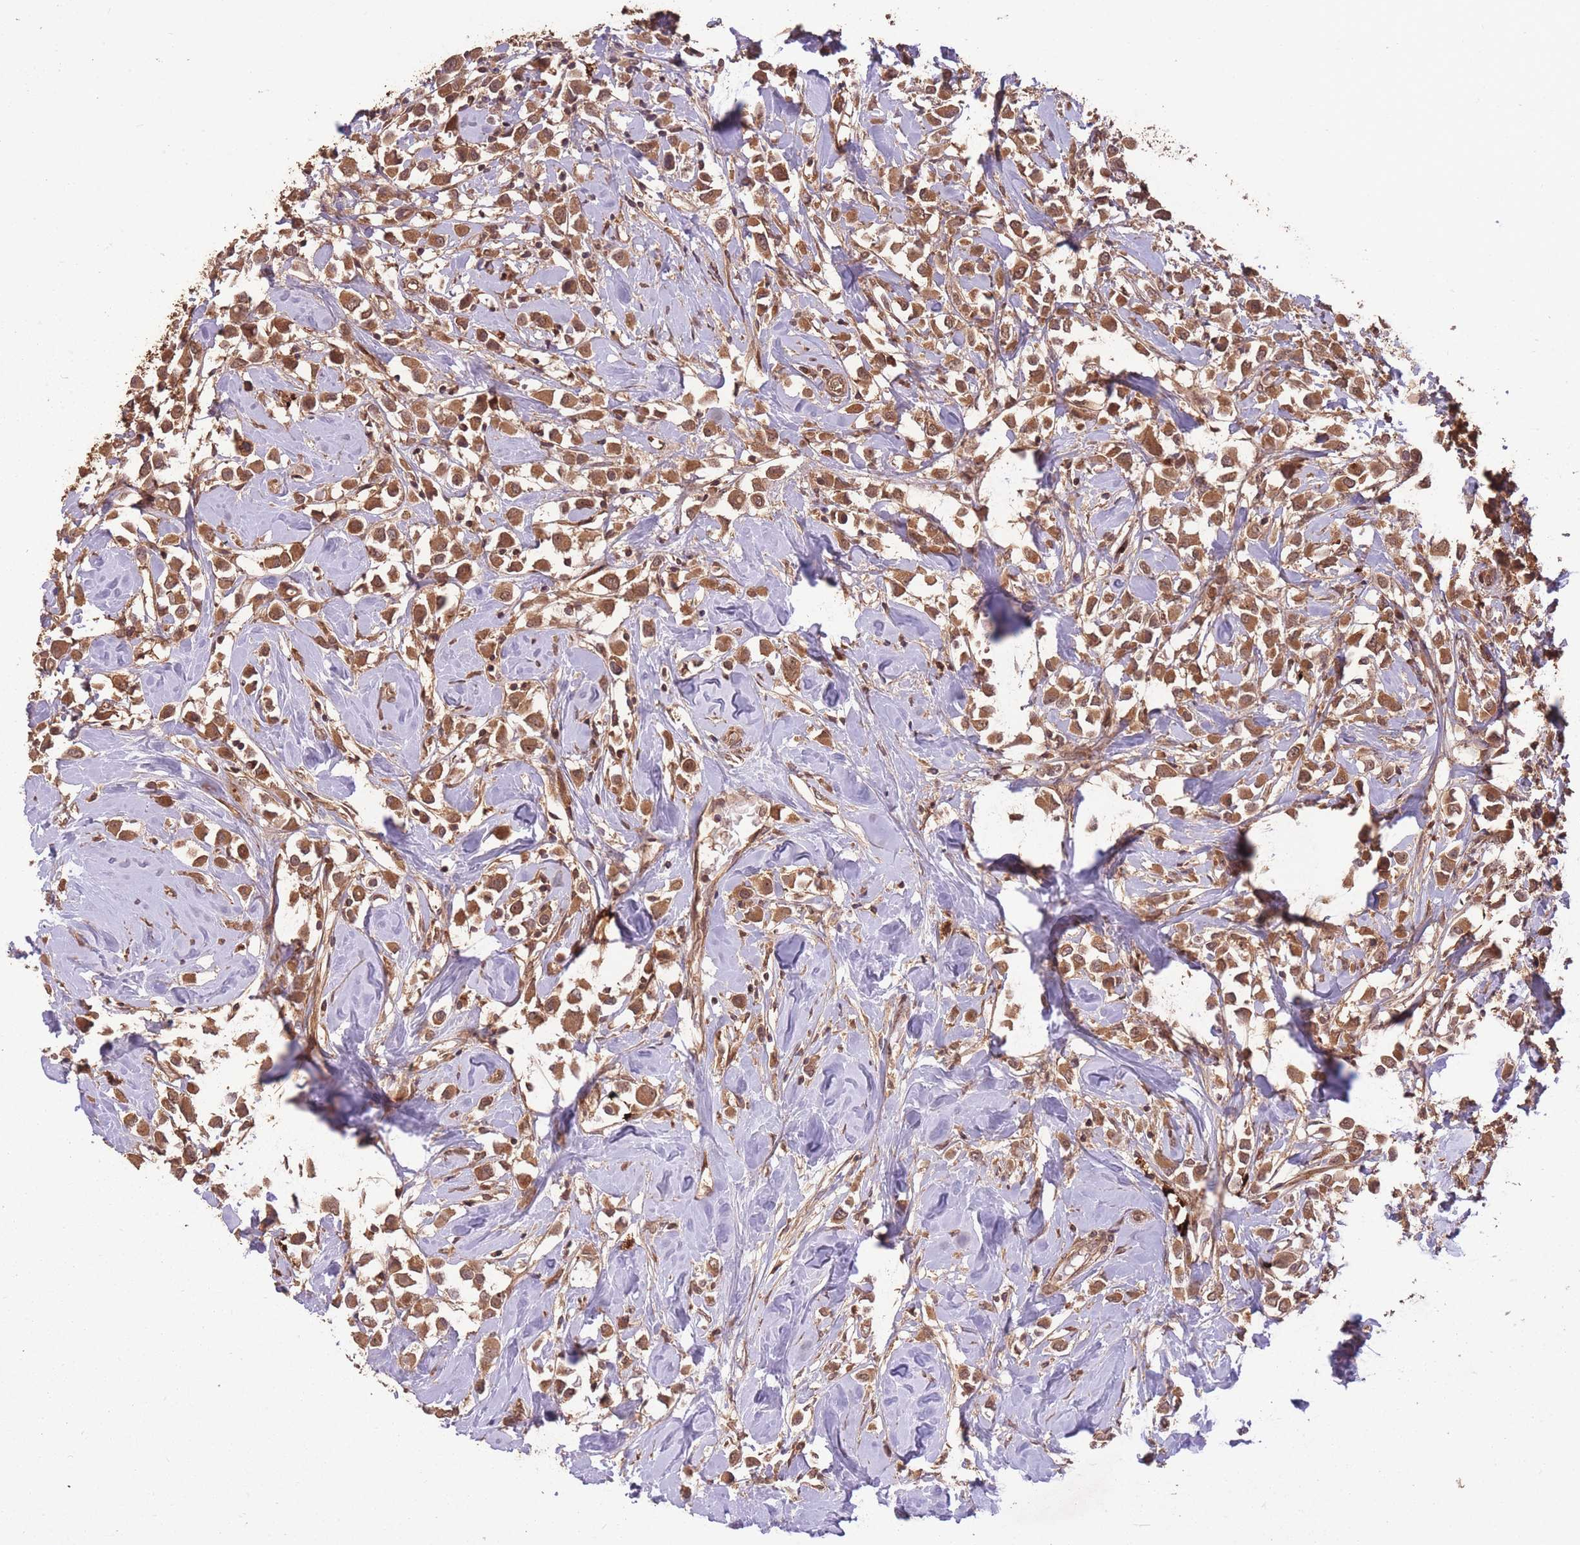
{"staining": {"intensity": "strong", "quantity": ">75%", "location": "cytoplasmic/membranous,nuclear"}, "tissue": "breast cancer", "cell_type": "Tumor cells", "image_type": "cancer", "snomed": [{"axis": "morphology", "description": "Duct carcinoma"}, {"axis": "topography", "description": "Breast"}], "caption": "A brown stain labels strong cytoplasmic/membranous and nuclear expression of a protein in human breast invasive ductal carcinoma tumor cells.", "gene": "ERBB3", "patient": {"sex": "female", "age": 61}}